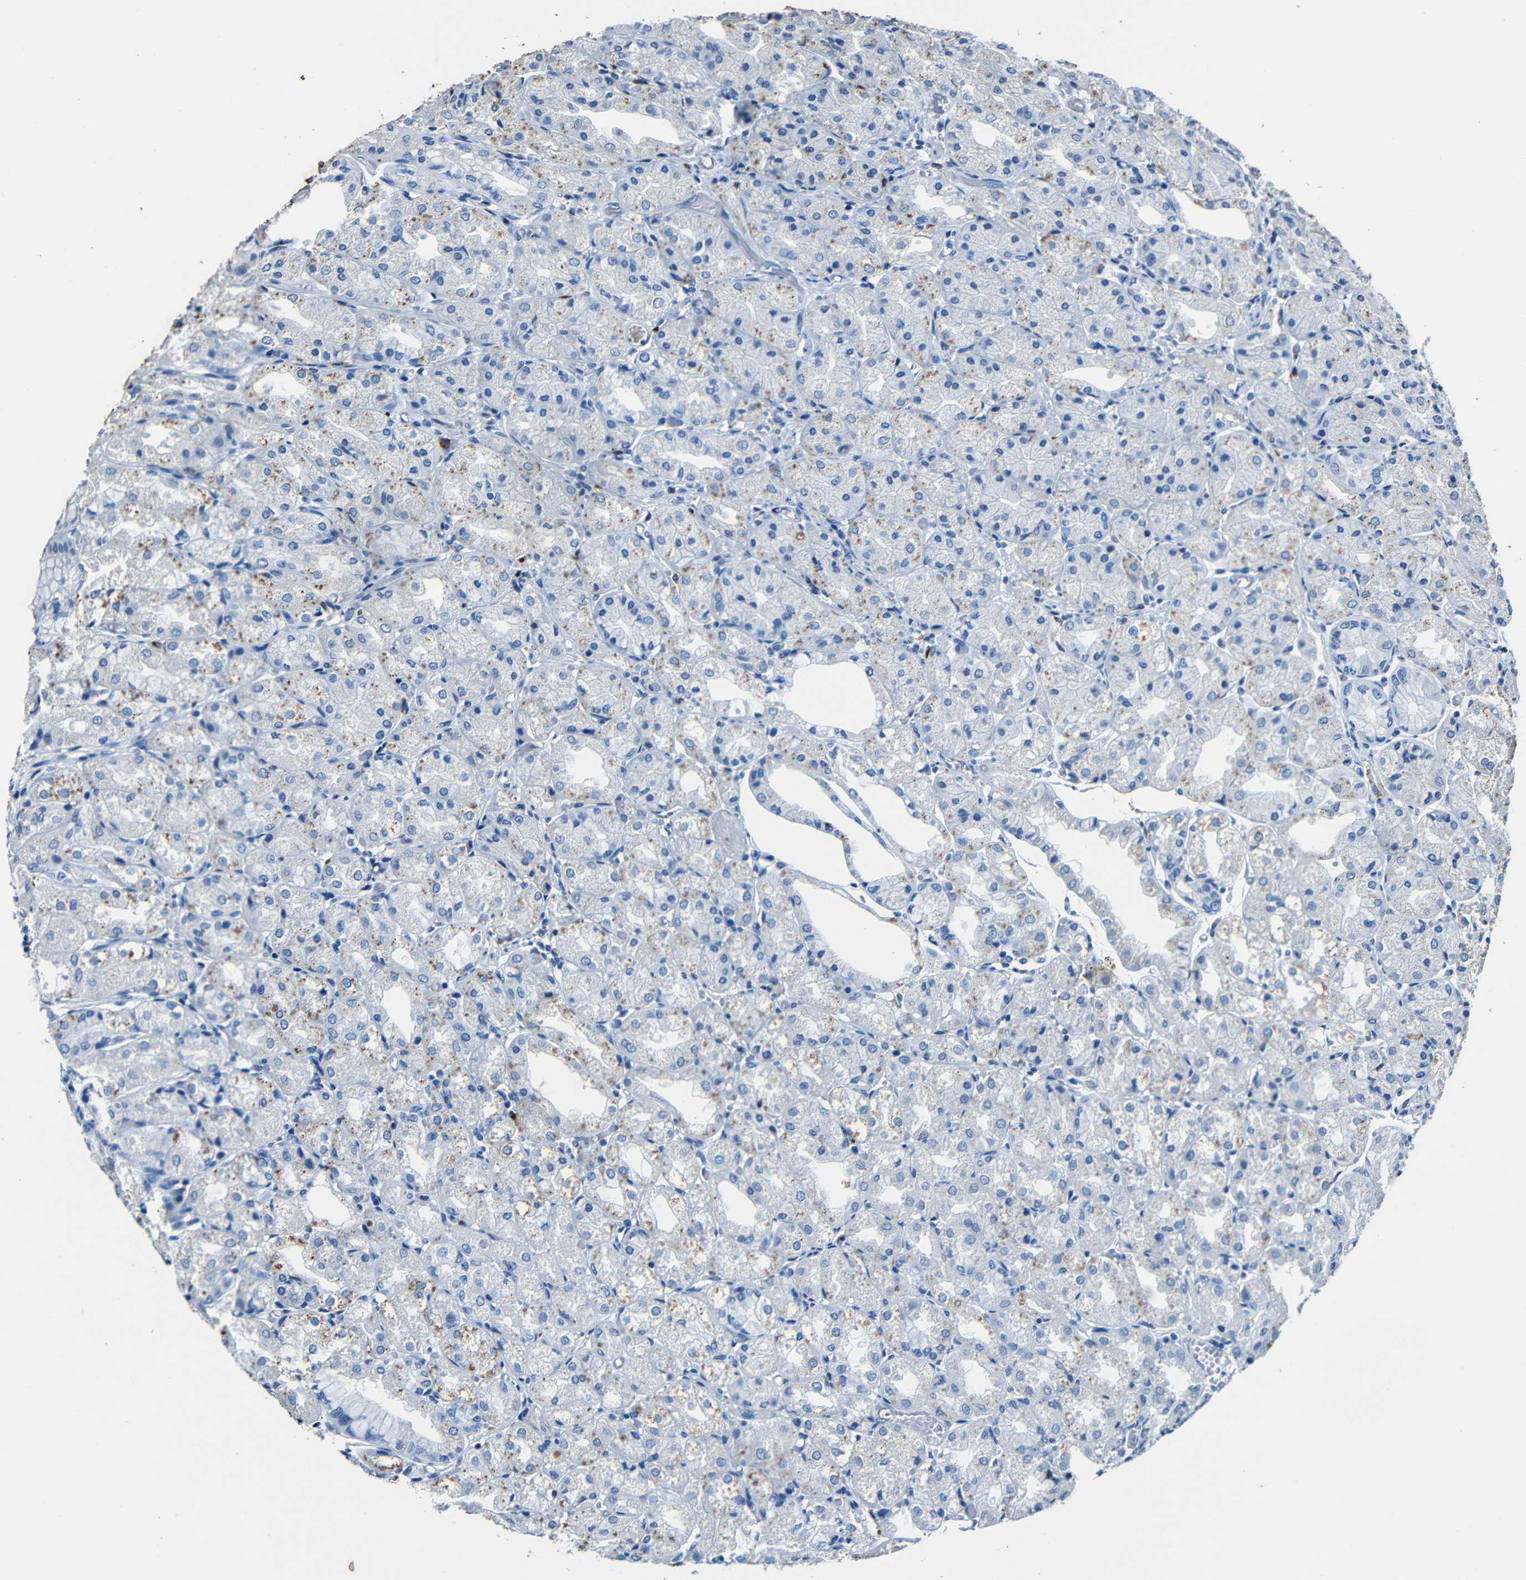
{"staining": {"intensity": "negative", "quantity": "none", "location": "none"}, "tissue": "stomach", "cell_type": "Glandular cells", "image_type": "normal", "snomed": [{"axis": "morphology", "description": "Normal tissue, NOS"}, {"axis": "topography", "description": "Stomach, upper"}], "caption": "IHC of normal human stomach demonstrates no staining in glandular cells. Nuclei are stained in blue.", "gene": "CLDN11", "patient": {"sex": "male", "age": 72}}